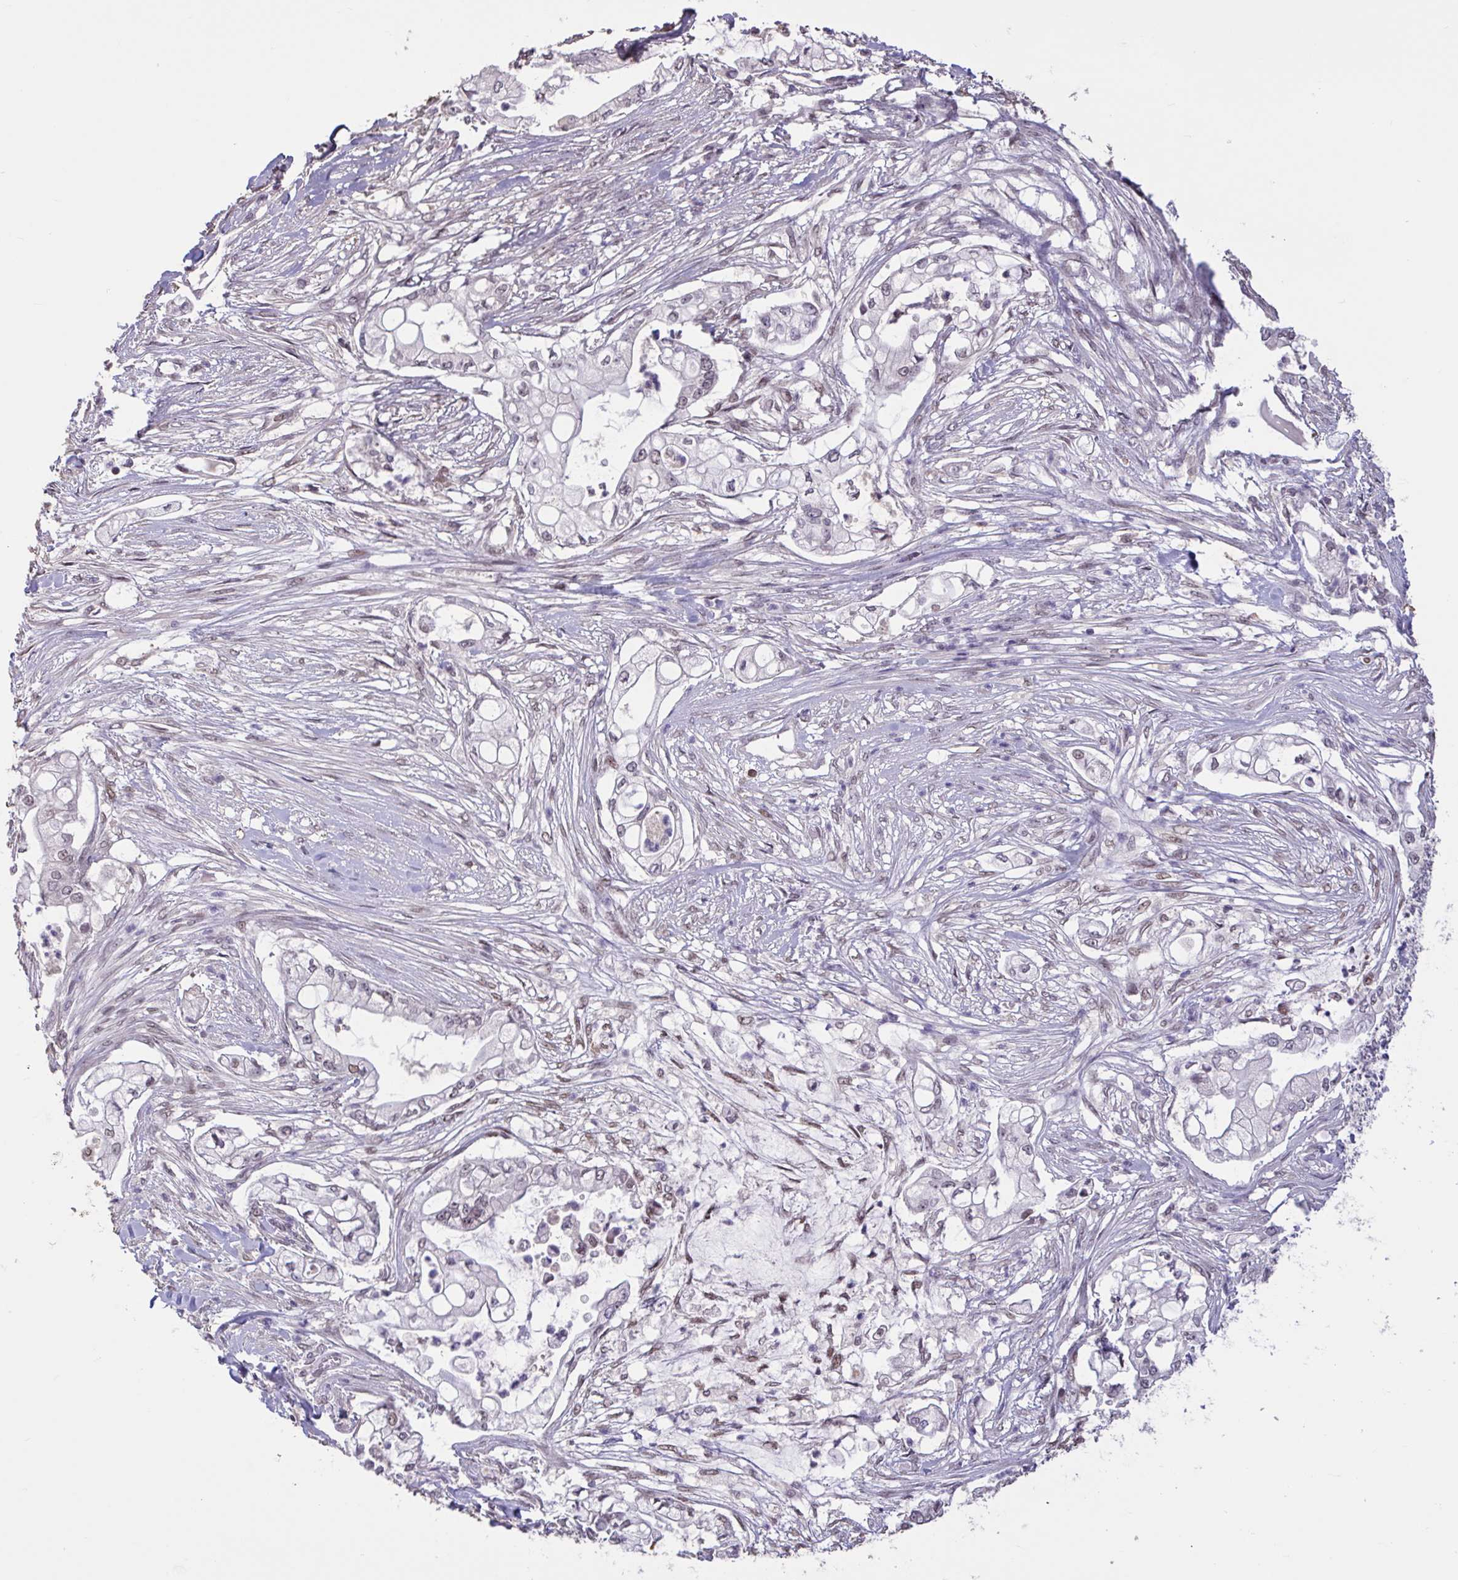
{"staining": {"intensity": "weak", "quantity": "25%-75%", "location": "nuclear"}, "tissue": "pancreatic cancer", "cell_type": "Tumor cells", "image_type": "cancer", "snomed": [{"axis": "morphology", "description": "Adenocarcinoma, NOS"}, {"axis": "topography", "description": "Pancreas"}], "caption": "Human pancreatic adenocarcinoma stained for a protein (brown) shows weak nuclear positive positivity in approximately 25%-75% of tumor cells.", "gene": "ZNF414", "patient": {"sex": "female", "age": 69}}